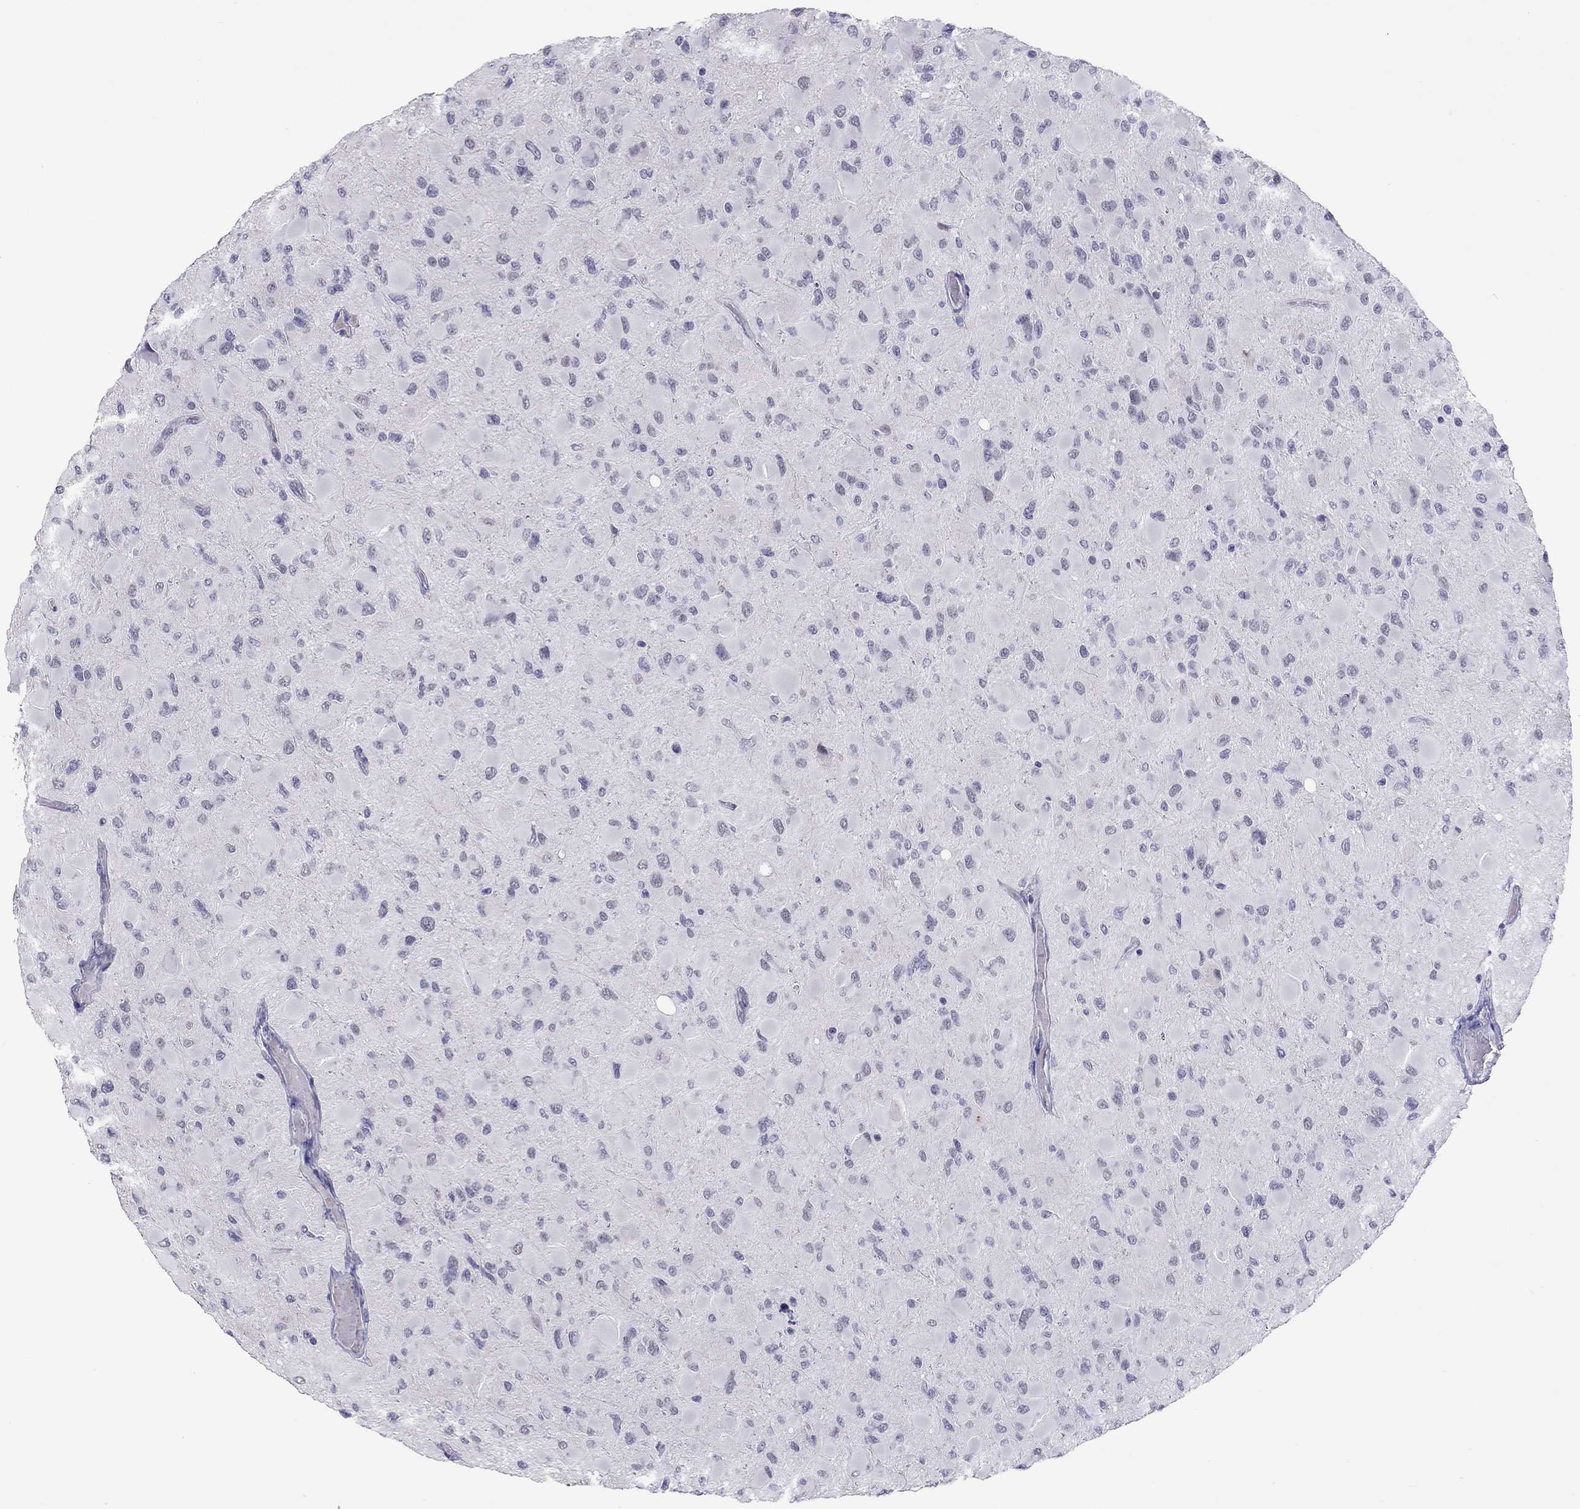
{"staining": {"intensity": "negative", "quantity": "none", "location": "none"}, "tissue": "glioma", "cell_type": "Tumor cells", "image_type": "cancer", "snomed": [{"axis": "morphology", "description": "Glioma, malignant, High grade"}, {"axis": "topography", "description": "Cerebral cortex"}], "caption": "A high-resolution histopathology image shows immunohistochemistry staining of malignant high-grade glioma, which exhibits no significant expression in tumor cells.", "gene": "JHY", "patient": {"sex": "female", "age": 36}}